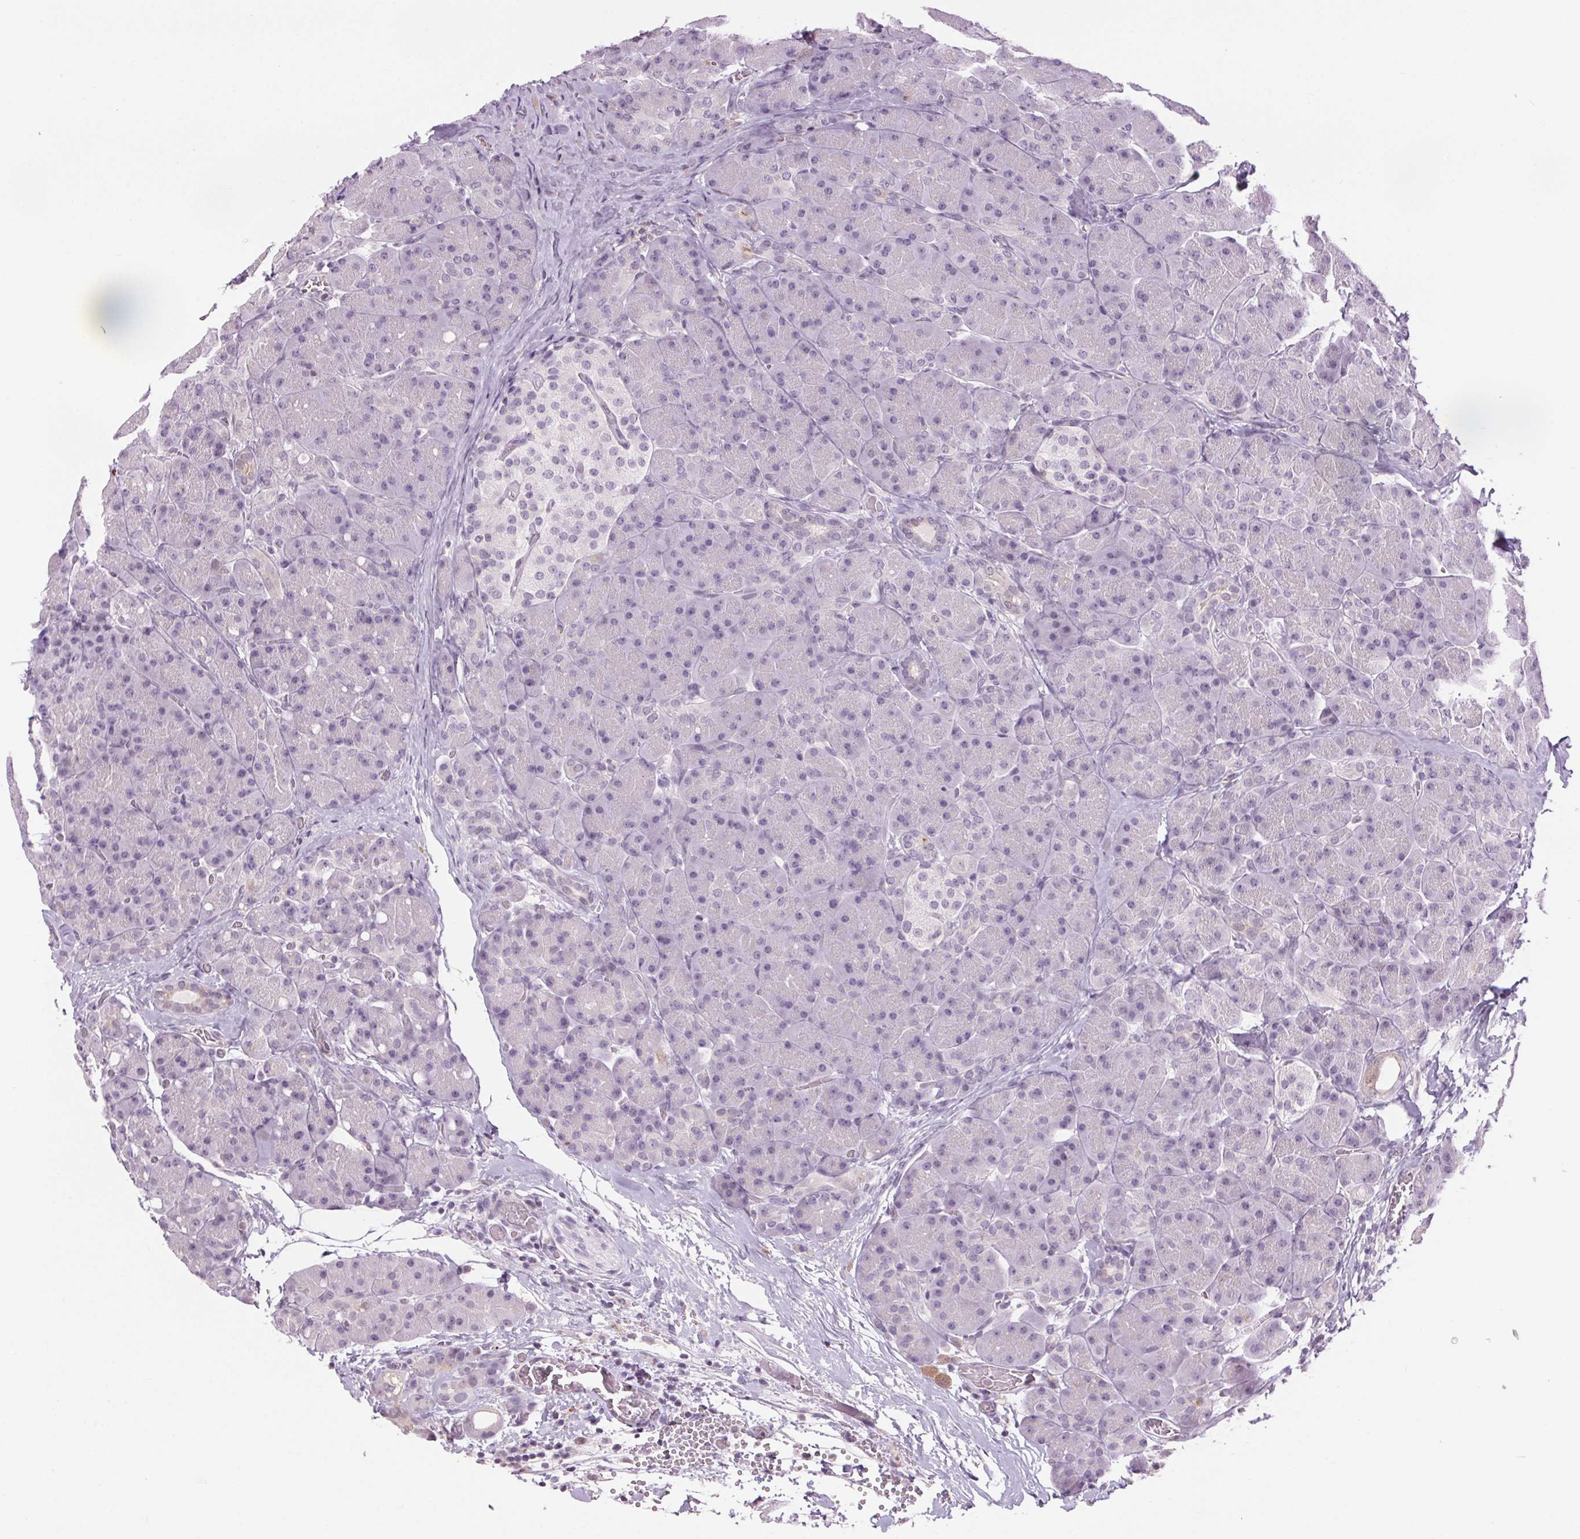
{"staining": {"intensity": "negative", "quantity": "none", "location": "none"}, "tissue": "pancreas", "cell_type": "Exocrine glandular cells", "image_type": "normal", "snomed": [{"axis": "morphology", "description": "Normal tissue, NOS"}, {"axis": "topography", "description": "Pancreas"}], "caption": "There is no significant expression in exocrine glandular cells of pancreas. Brightfield microscopy of immunohistochemistry stained with DAB (3,3'-diaminobenzidine) (brown) and hematoxylin (blue), captured at high magnification.", "gene": "SLC6A19", "patient": {"sex": "male", "age": 55}}